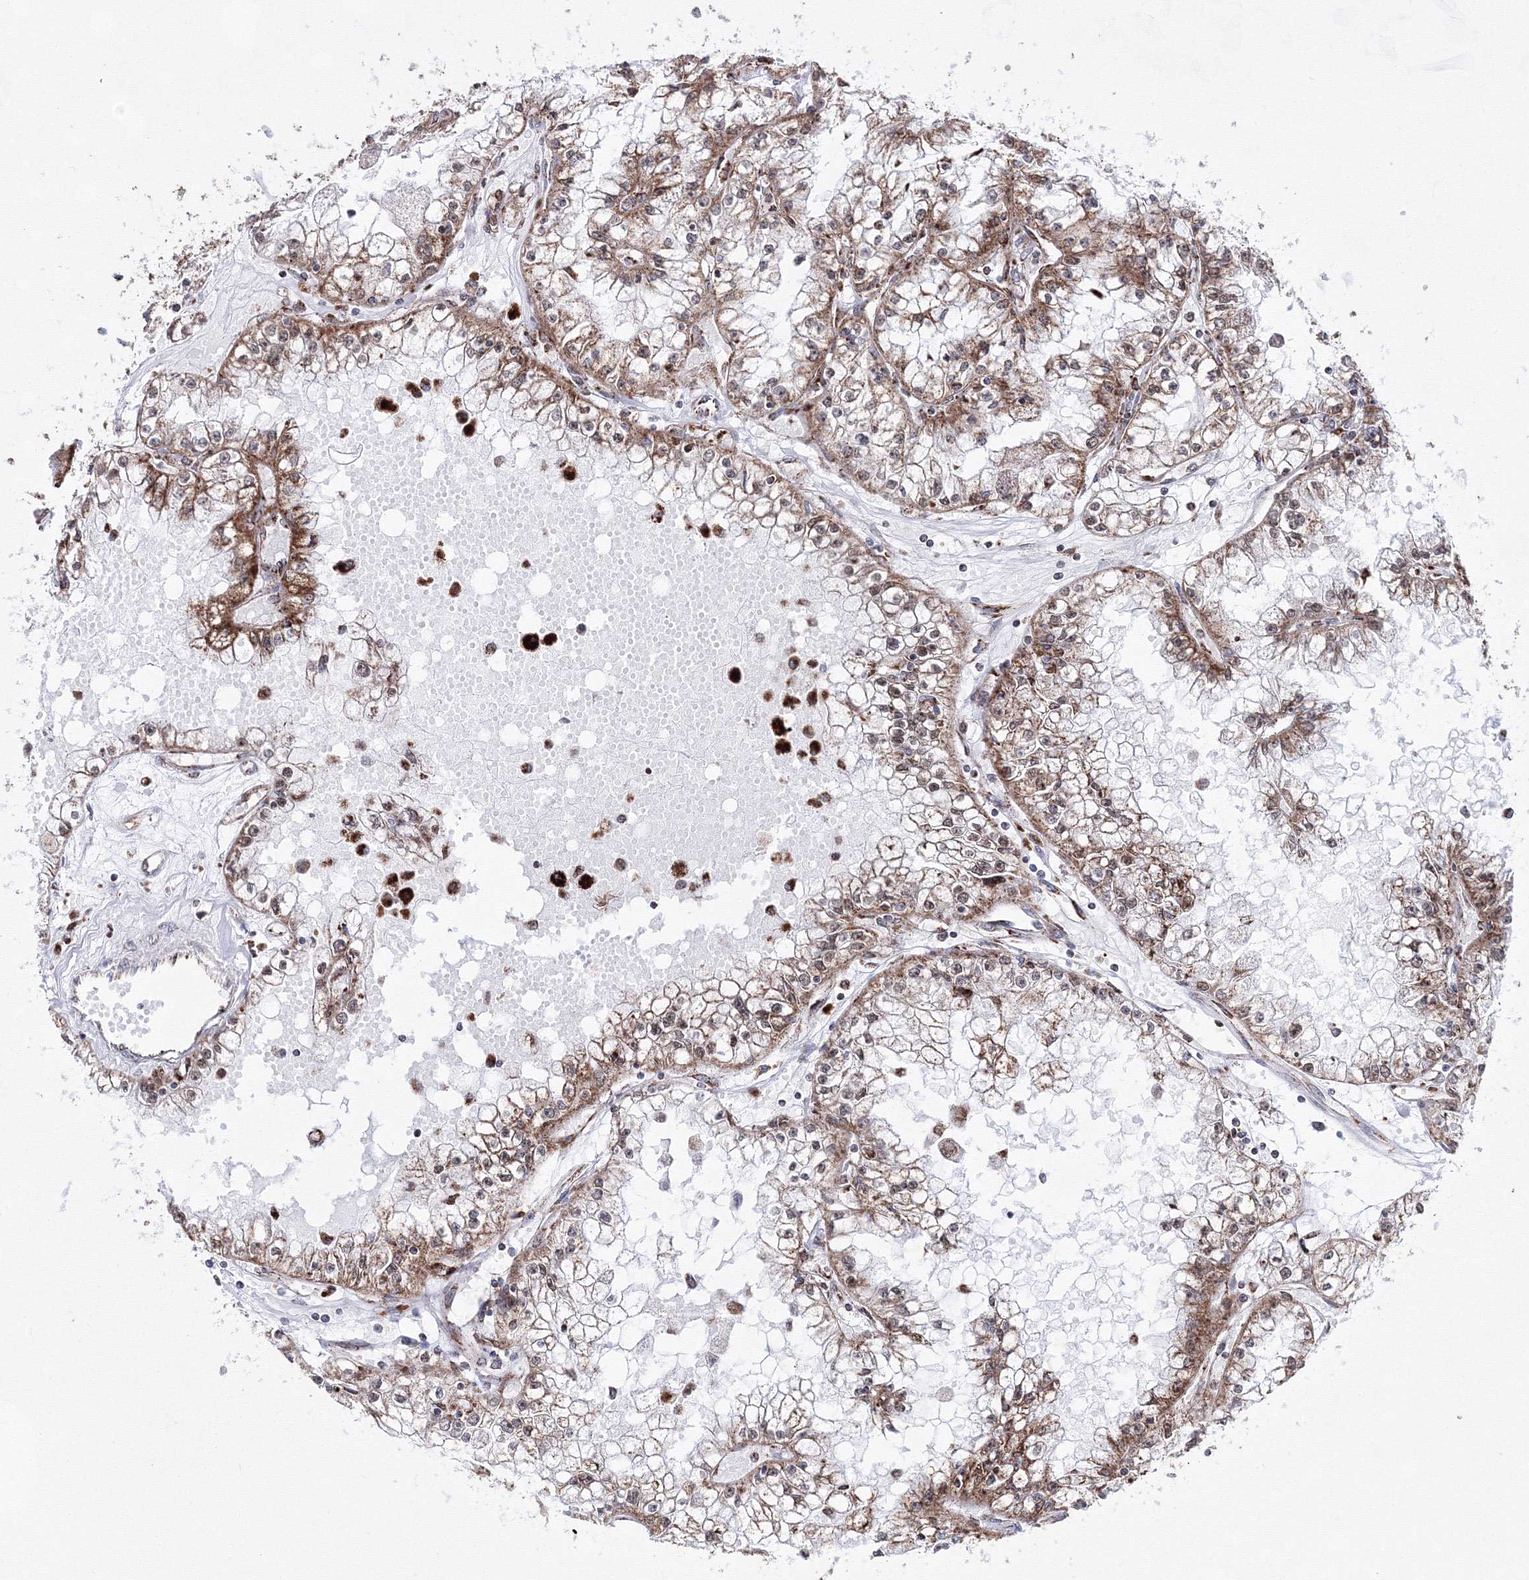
{"staining": {"intensity": "moderate", "quantity": ">75%", "location": "cytoplasmic/membranous"}, "tissue": "renal cancer", "cell_type": "Tumor cells", "image_type": "cancer", "snomed": [{"axis": "morphology", "description": "Adenocarcinoma, NOS"}, {"axis": "topography", "description": "Kidney"}], "caption": "Renal cancer (adenocarcinoma) stained with immunohistochemistry exhibits moderate cytoplasmic/membranous expression in about >75% of tumor cells.", "gene": "HADHB", "patient": {"sex": "male", "age": 56}}